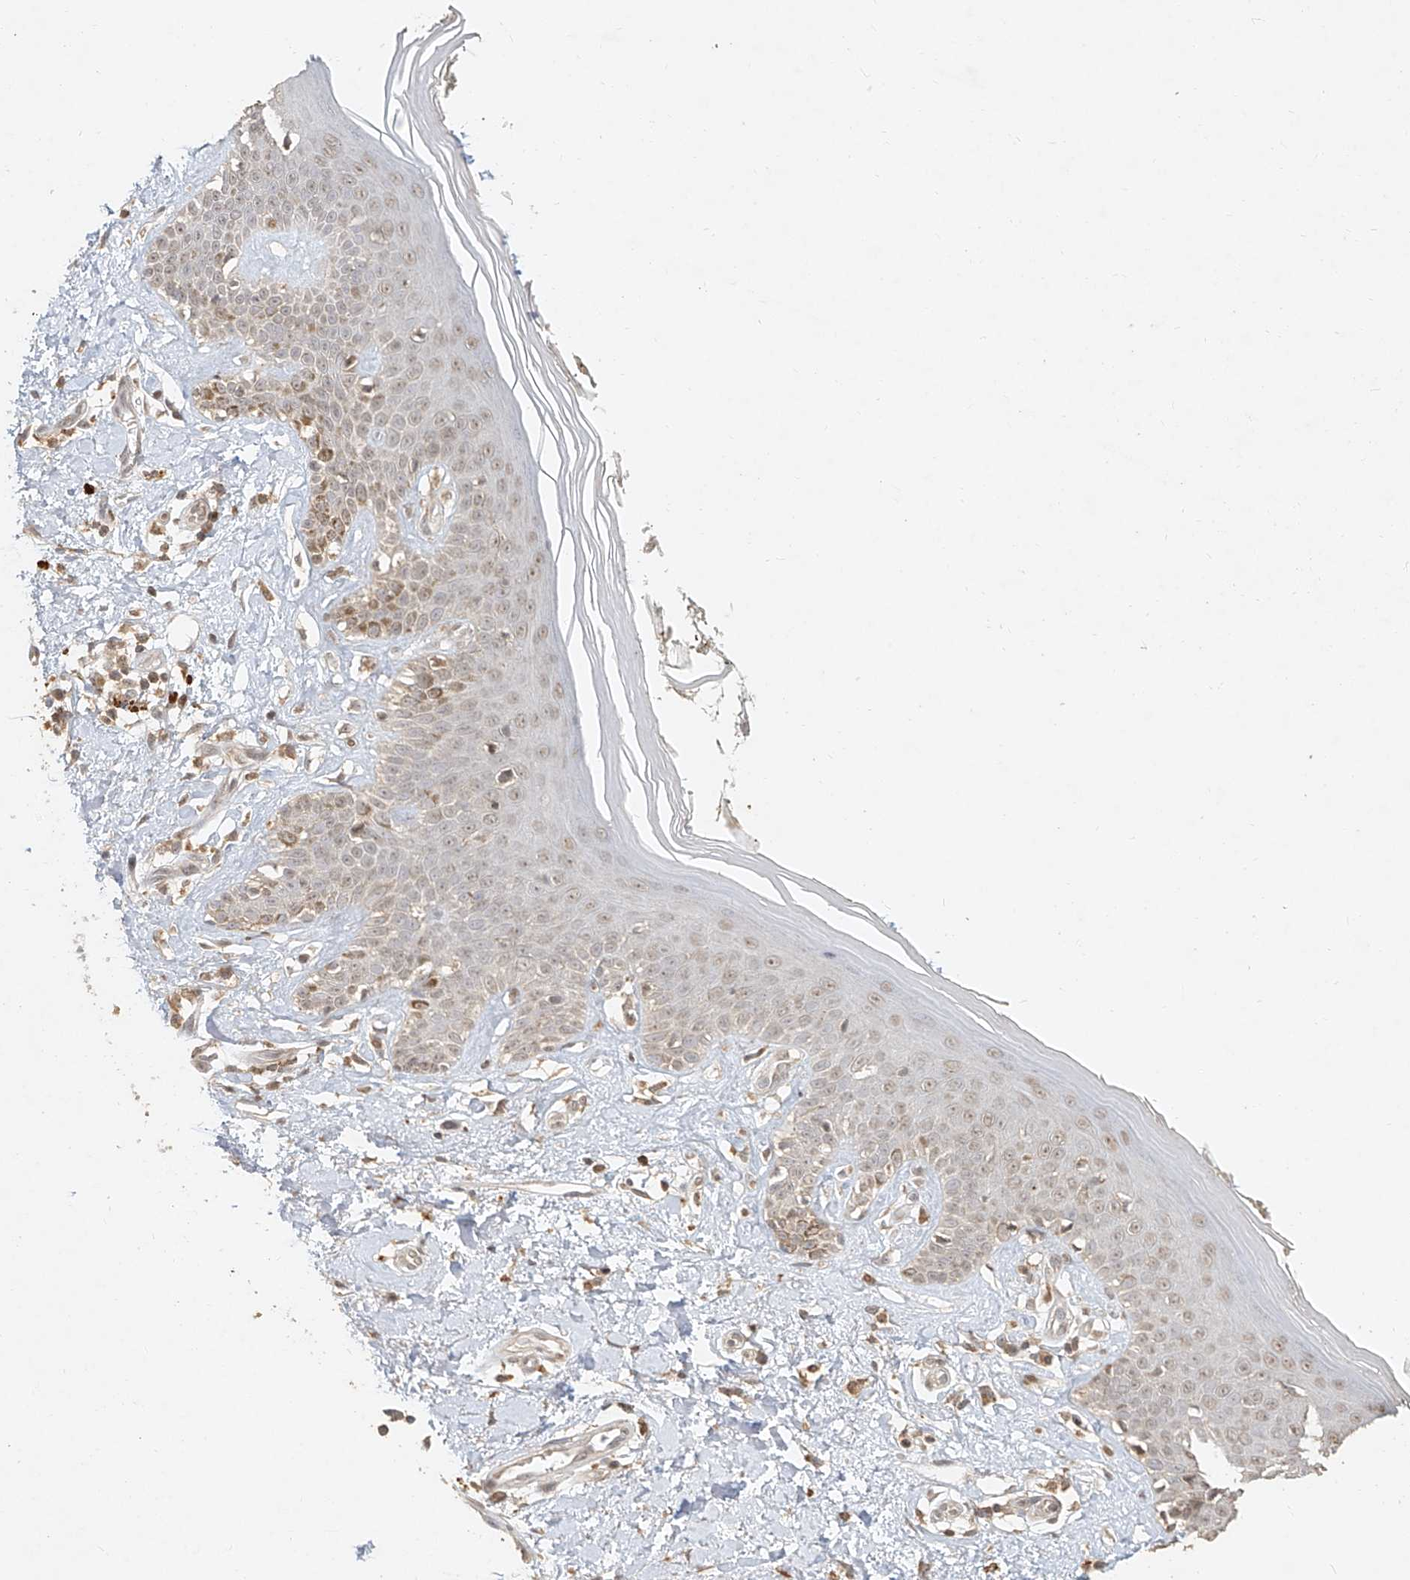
{"staining": {"intensity": "moderate", "quantity": ">75%", "location": "cytoplasmic/membranous"}, "tissue": "skin", "cell_type": "Fibroblasts", "image_type": "normal", "snomed": [{"axis": "morphology", "description": "Normal tissue, NOS"}, {"axis": "topography", "description": "Skin"}], "caption": "An immunohistochemistry histopathology image of benign tissue is shown. Protein staining in brown shows moderate cytoplasmic/membranous positivity in skin within fibroblasts.", "gene": "CXorf58", "patient": {"sex": "female", "age": 64}}